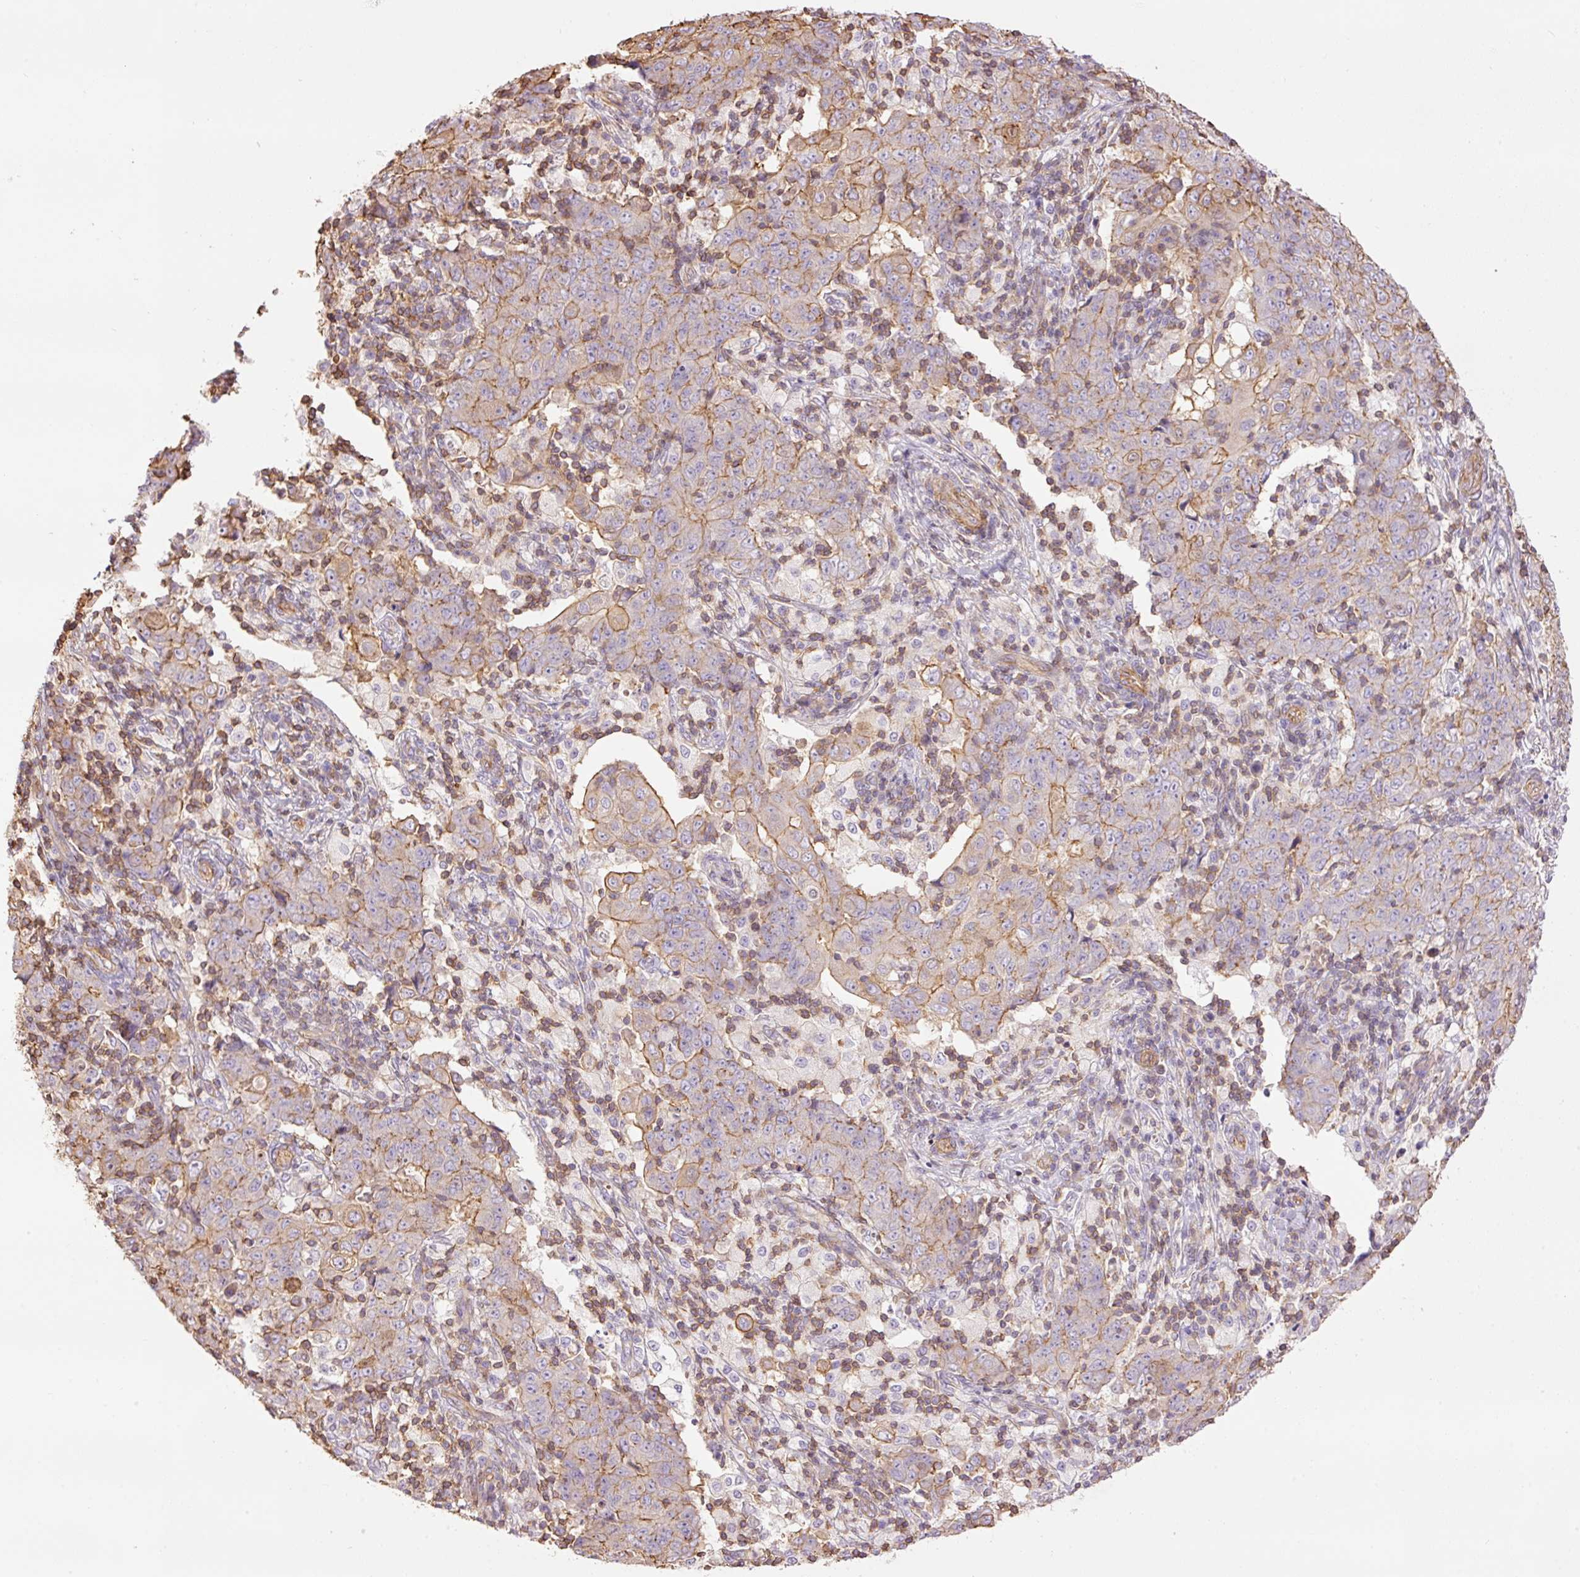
{"staining": {"intensity": "weak", "quantity": "25%-75%", "location": "cytoplasmic/membranous"}, "tissue": "ovarian cancer", "cell_type": "Tumor cells", "image_type": "cancer", "snomed": [{"axis": "morphology", "description": "Carcinoma, endometroid"}, {"axis": "topography", "description": "Ovary"}], "caption": "Protein analysis of ovarian cancer (endometroid carcinoma) tissue shows weak cytoplasmic/membranous positivity in approximately 25%-75% of tumor cells.", "gene": "PPP1R1B", "patient": {"sex": "female", "age": 42}}